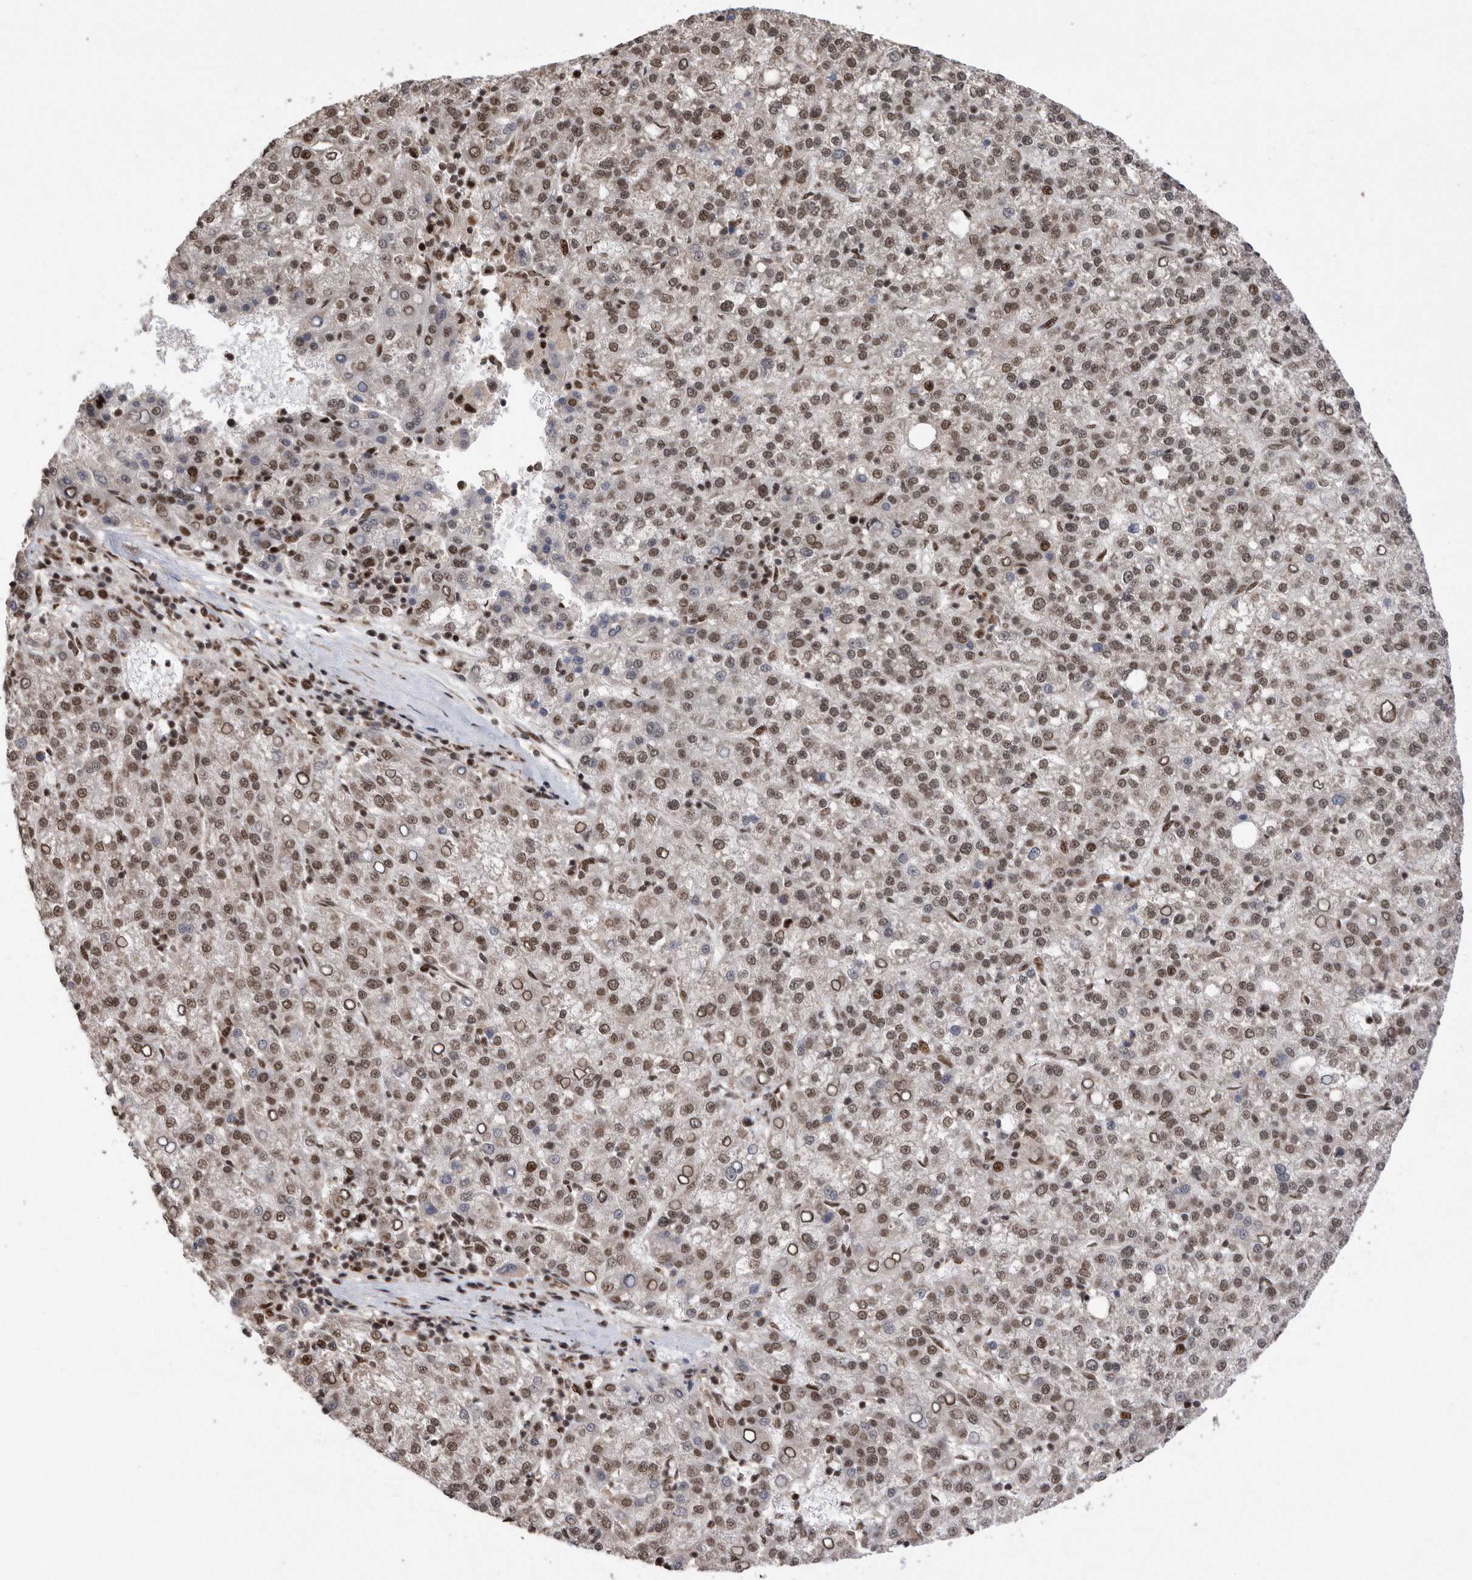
{"staining": {"intensity": "moderate", "quantity": ">75%", "location": "nuclear"}, "tissue": "liver cancer", "cell_type": "Tumor cells", "image_type": "cancer", "snomed": [{"axis": "morphology", "description": "Carcinoma, Hepatocellular, NOS"}, {"axis": "topography", "description": "Liver"}], "caption": "Brown immunohistochemical staining in human liver cancer (hepatocellular carcinoma) shows moderate nuclear expression in about >75% of tumor cells.", "gene": "TDRD3", "patient": {"sex": "female", "age": 58}}